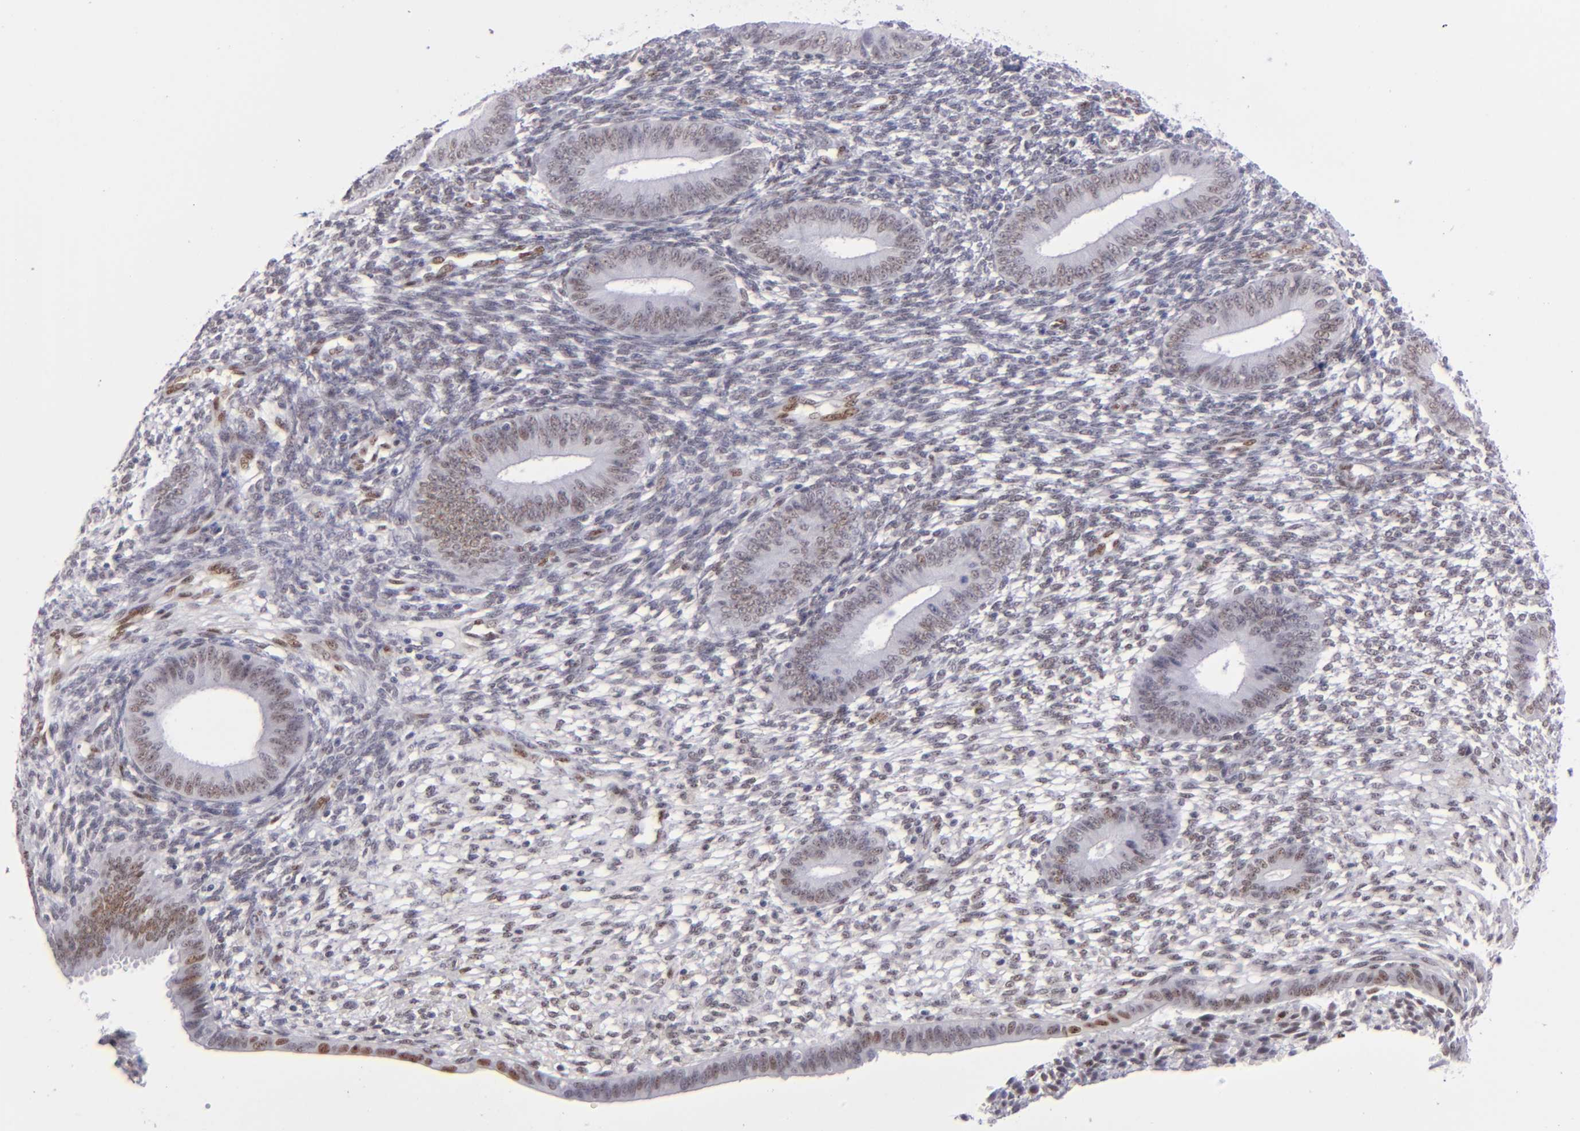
{"staining": {"intensity": "moderate", "quantity": "<25%", "location": "nuclear"}, "tissue": "endometrium", "cell_type": "Cells in endometrial stroma", "image_type": "normal", "snomed": [{"axis": "morphology", "description": "Normal tissue, NOS"}, {"axis": "topography", "description": "Endometrium"}], "caption": "The micrograph exhibits a brown stain indicating the presence of a protein in the nuclear of cells in endometrial stroma in endometrium. The staining is performed using DAB brown chromogen to label protein expression. The nuclei are counter-stained blue using hematoxylin.", "gene": "TOP3A", "patient": {"sex": "female", "age": 42}}